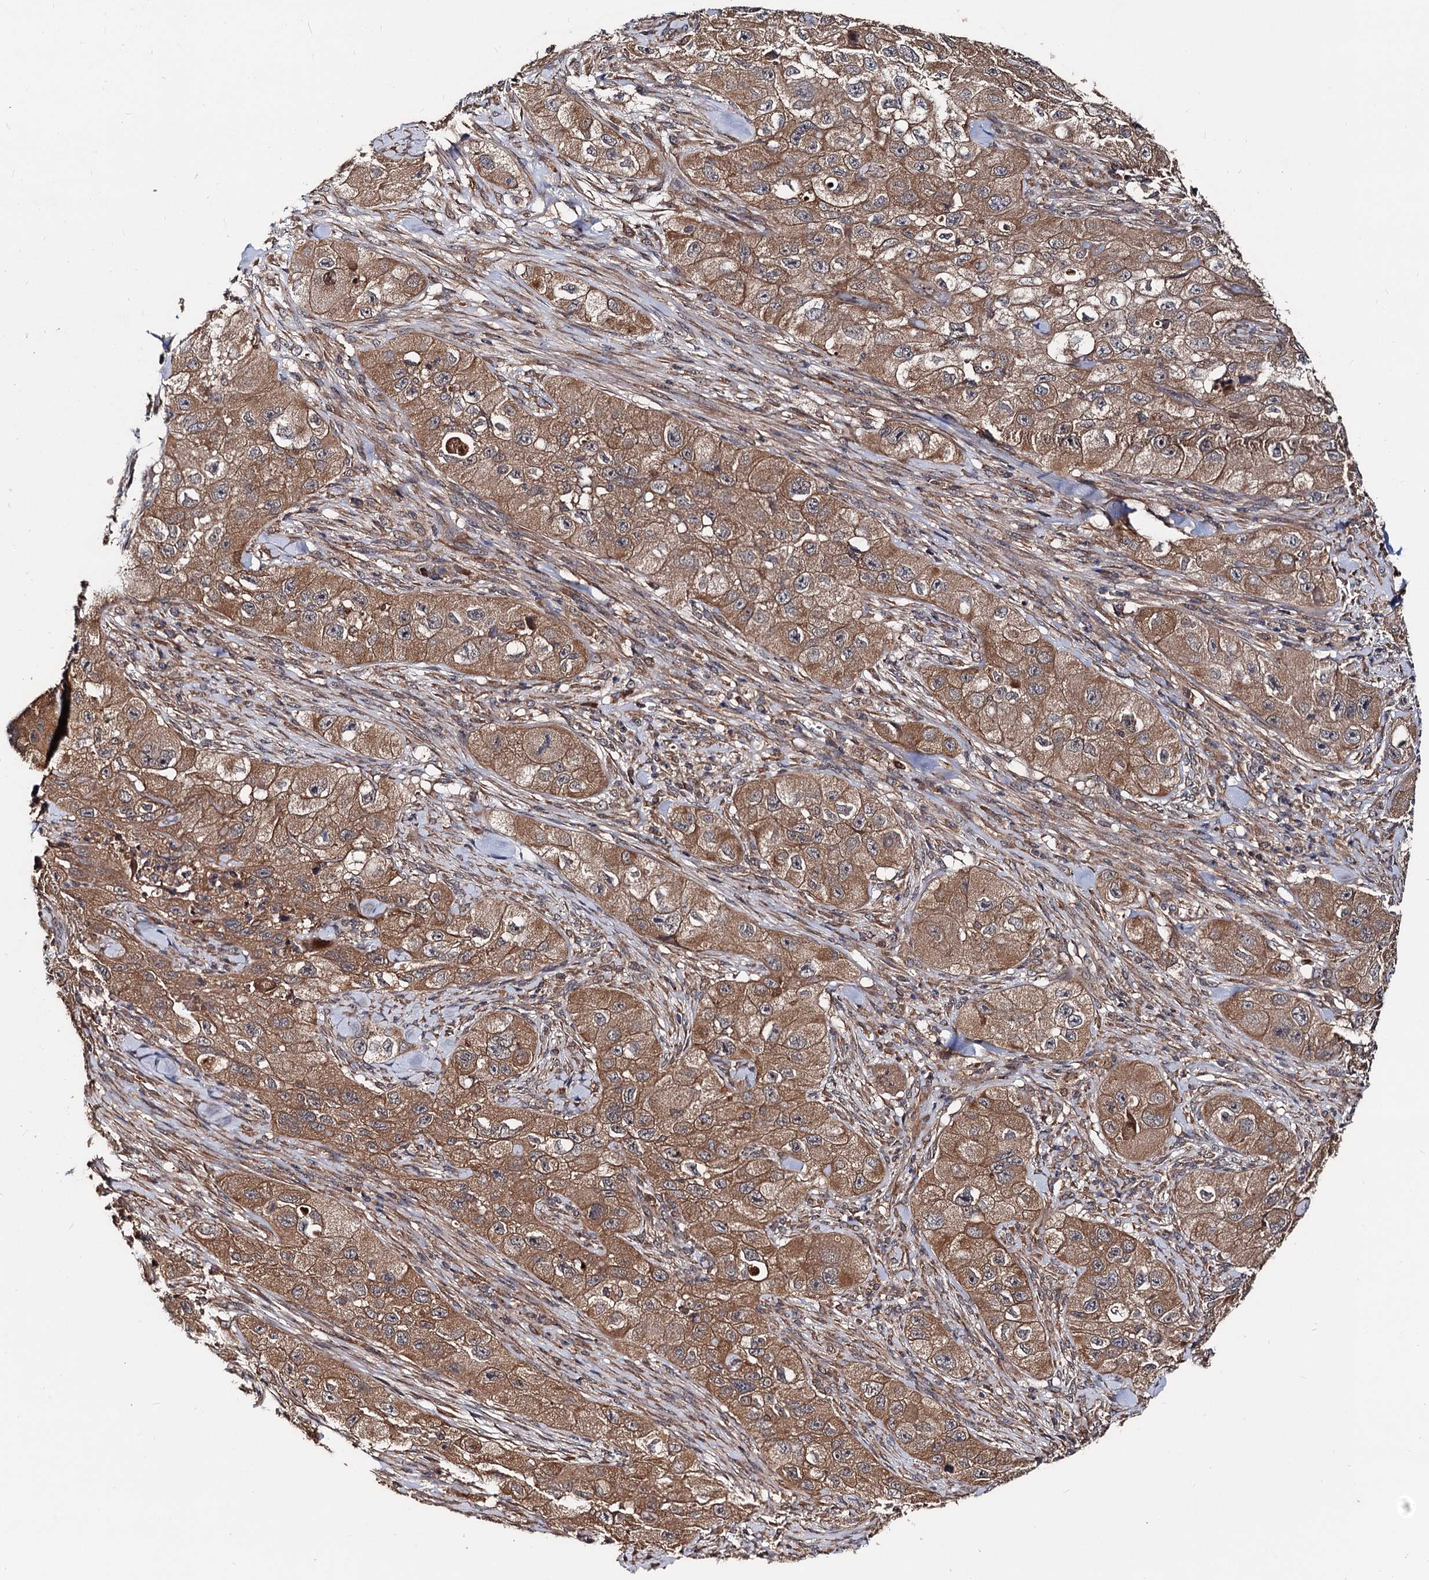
{"staining": {"intensity": "moderate", "quantity": ">75%", "location": "cytoplasmic/membranous"}, "tissue": "skin cancer", "cell_type": "Tumor cells", "image_type": "cancer", "snomed": [{"axis": "morphology", "description": "Squamous cell carcinoma, NOS"}, {"axis": "topography", "description": "Skin"}, {"axis": "topography", "description": "Subcutis"}], "caption": "Brown immunohistochemical staining in human skin squamous cell carcinoma exhibits moderate cytoplasmic/membranous staining in about >75% of tumor cells. (DAB (3,3'-diaminobenzidine) IHC with brightfield microscopy, high magnification).", "gene": "TEX9", "patient": {"sex": "male", "age": 73}}